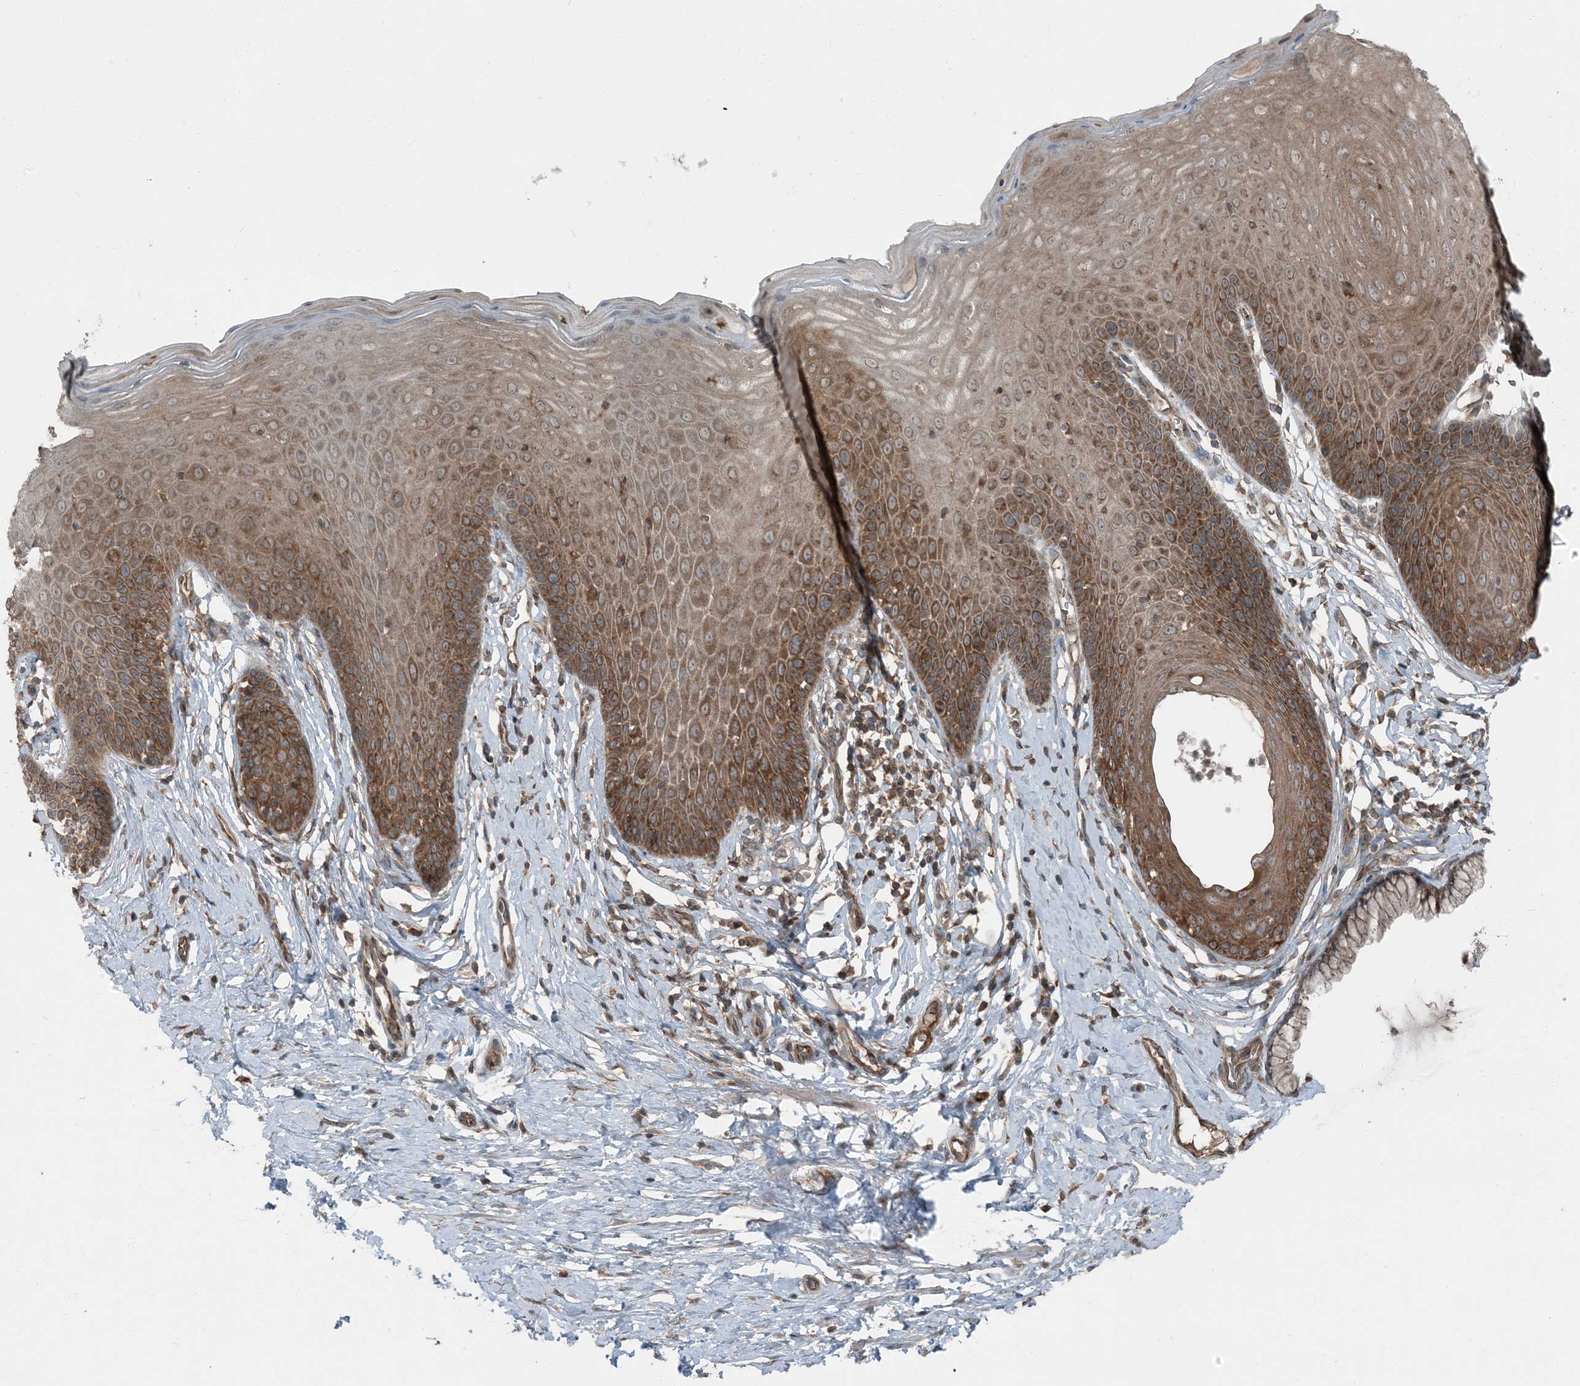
{"staining": {"intensity": "moderate", "quantity": ">75%", "location": "cytoplasmic/membranous"}, "tissue": "cervix", "cell_type": "Squamous epithelial cells", "image_type": "normal", "snomed": [{"axis": "morphology", "description": "Normal tissue, NOS"}, {"axis": "topography", "description": "Cervix"}], "caption": "Protein expression by IHC shows moderate cytoplasmic/membranous staining in about >75% of squamous epithelial cells in unremarkable cervix.", "gene": "RAB3GAP1", "patient": {"sex": "female", "age": 36}}